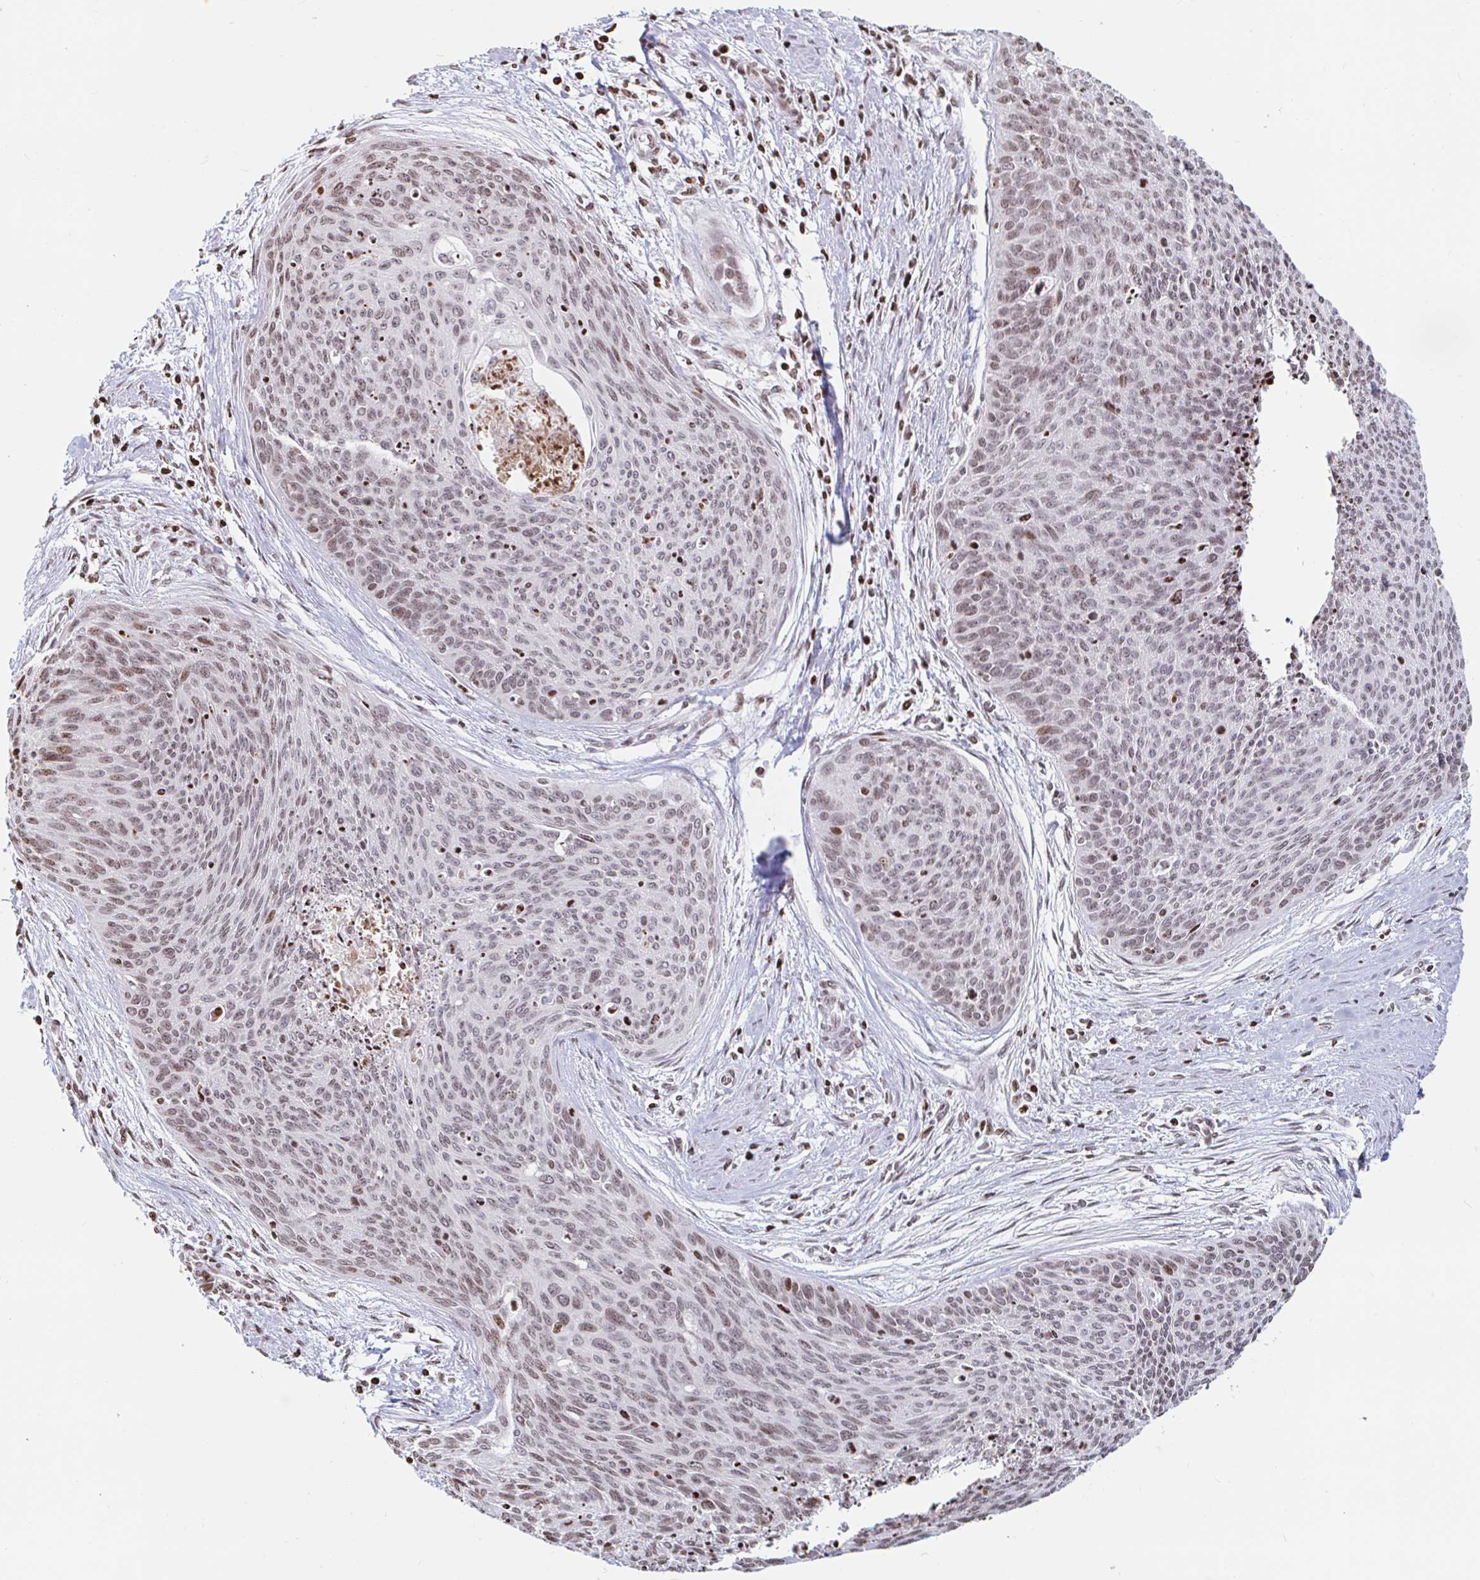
{"staining": {"intensity": "weak", "quantity": ">75%", "location": "nuclear"}, "tissue": "cervical cancer", "cell_type": "Tumor cells", "image_type": "cancer", "snomed": [{"axis": "morphology", "description": "Squamous cell carcinoma, NOS"}, {"axis": "topography", "description": "Cervix"}], "caption": "Squamous cell carcinoma (cervical) was stained to show a protein in brown. There is low levels of weak nuclear expression in approximately >75% of tumor cells. The protein is shown in brown color, while the nuclei are stained blue.", "gene": "HOXC10", "patient": {"sex": "female", "age": 55}}